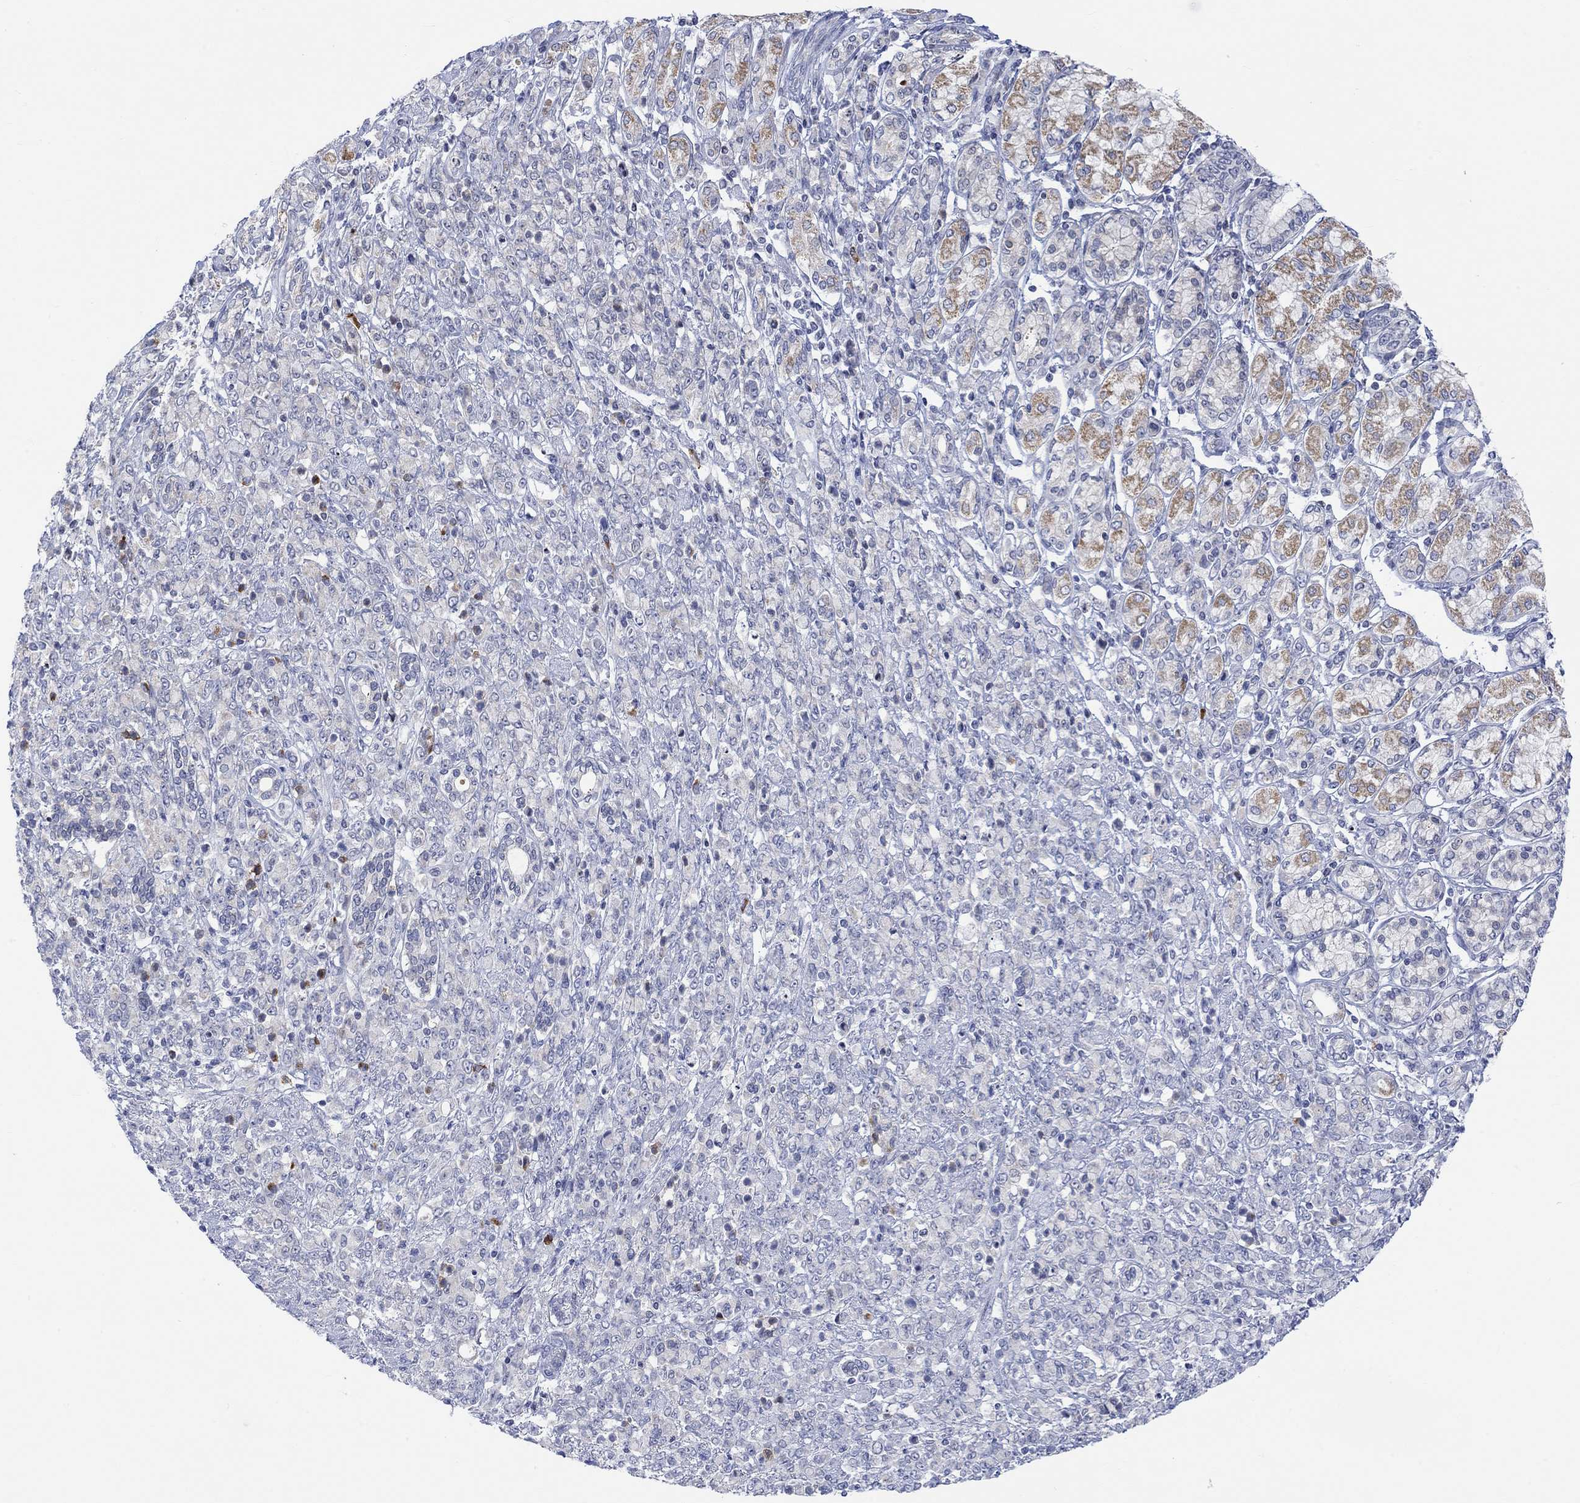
{"staining": {"intensity": "moderate", "quantity": "<25%", "location": "cytoplasmic/membranous"}, "tissue": "stomach cancer", "cell_type": "Tumor cells", "image_type": "cancer", "snomed": [{"axis": "morphology", "description": "Normal tissue, NOS"}, {"axis": "morphology", "description": "Adenocarcinoma, NOS"}, {"axis": "topography", "description": "Stomach"}], "caption": "Protein staining shows moderate cytoplasmic/membranous positivity in approximately <25% of tumor cells in stomach cancer (adenocarcinoma). (brown staining indicates protein expression, while blue staining denotes nuclei).", "gene": "DCX", "patient": {"sex": "female", "age": 79}}